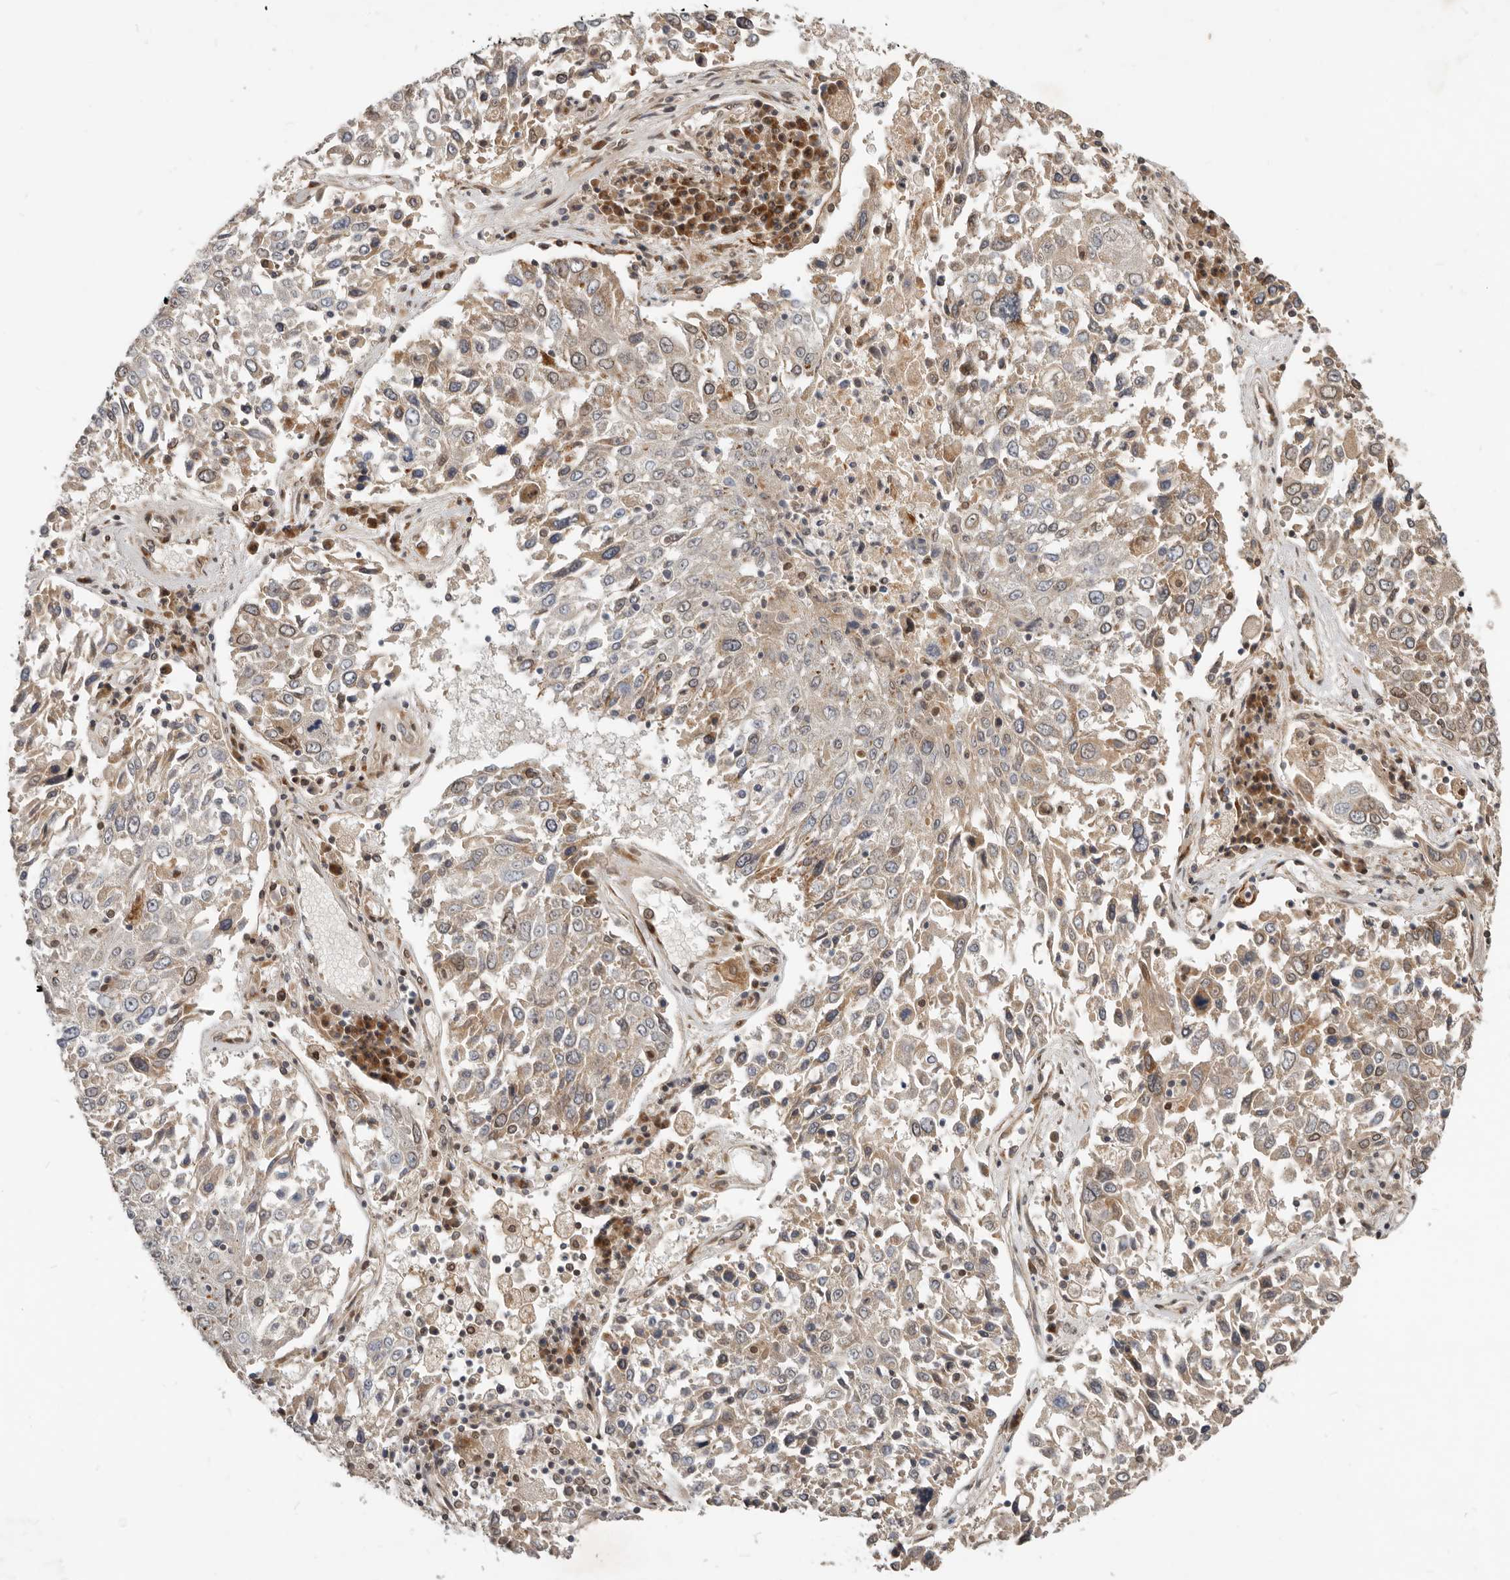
{"staining": {"intensity": "weak", "quantity": "25%-75%", "location": "cytoplasmic/membranous"}, "tissue": "lung cancer", "cell_type": "Tumor cells", "image_type": "cancer", "snomed": [{"axis": "morphology", "description": "Squamous cell carcinoma, NOS"}, {"axis": "topography", "description": "Lung"}], "caption": "A low amount of weak cytoplasmic/membranous staining is present in approximately 25%-75% of tumor cells in lung cancer tissue.", "gene": "NPY4R", "patient": {"sex": "male", "age": 65}}